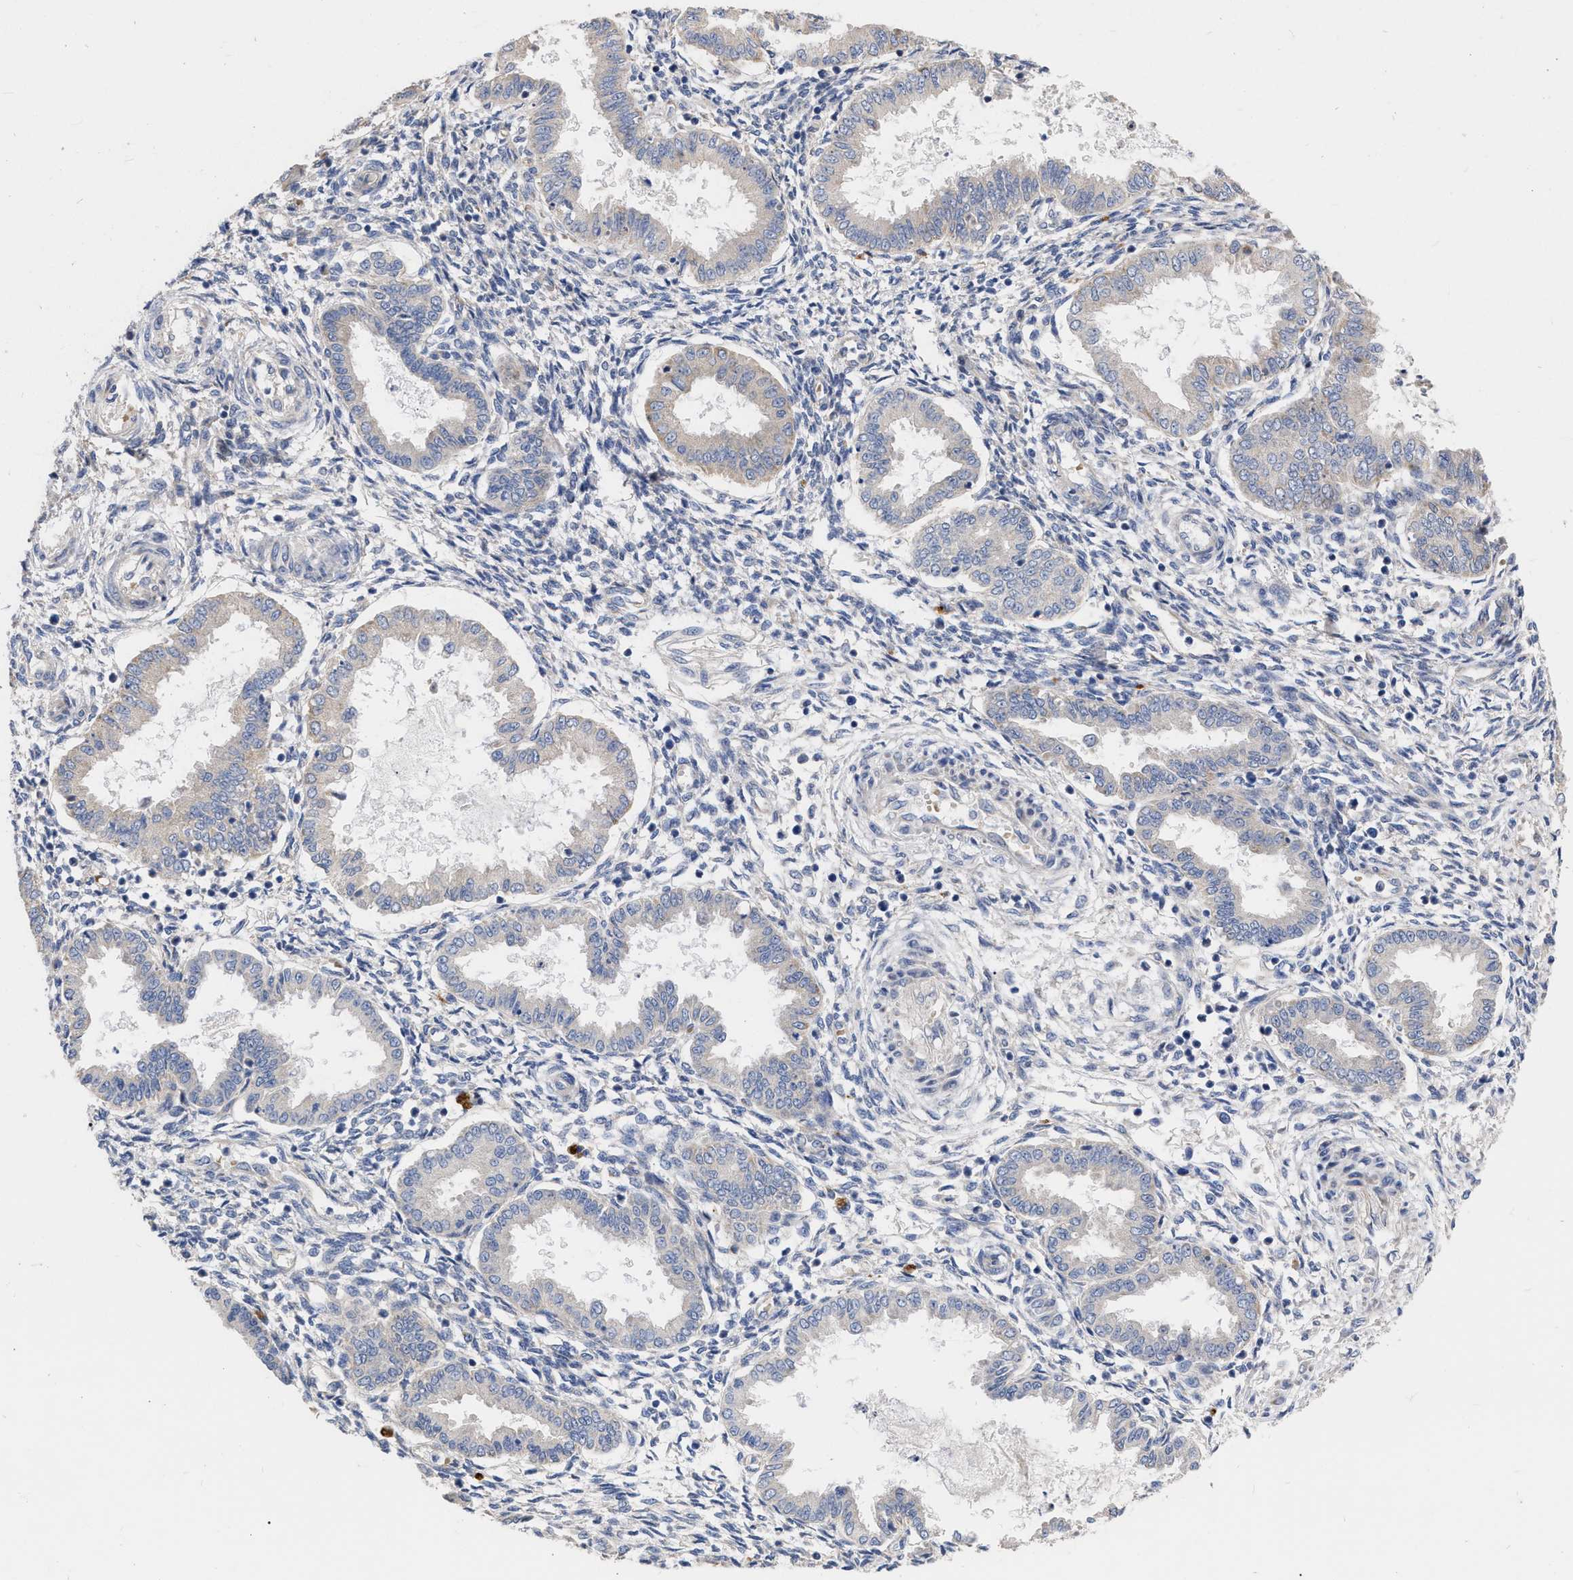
{"staining": {"intensity": "weak", "quantity": "<25%", "location": "cytoplasmic/membranous"}, "tissue": "endometrium", "cell_type": "Cells in endometrial stroma", "image_type": "normal", "snomed": [{"axis": "morphology", "description": "Normal tissue, NOS"}, {"axis": "topography", "description": "Endometrium"}], "caption": "The IHC photomicrograph has no significant expression in cells in endometrial stroma of endometrium. (DAB (3,3'-diaminobenzidine) immunohistochemistry (IHC) with hematoxylin counter stain).", "gene": "MLST8", "patient": {"sex": "female", "age": 33}}